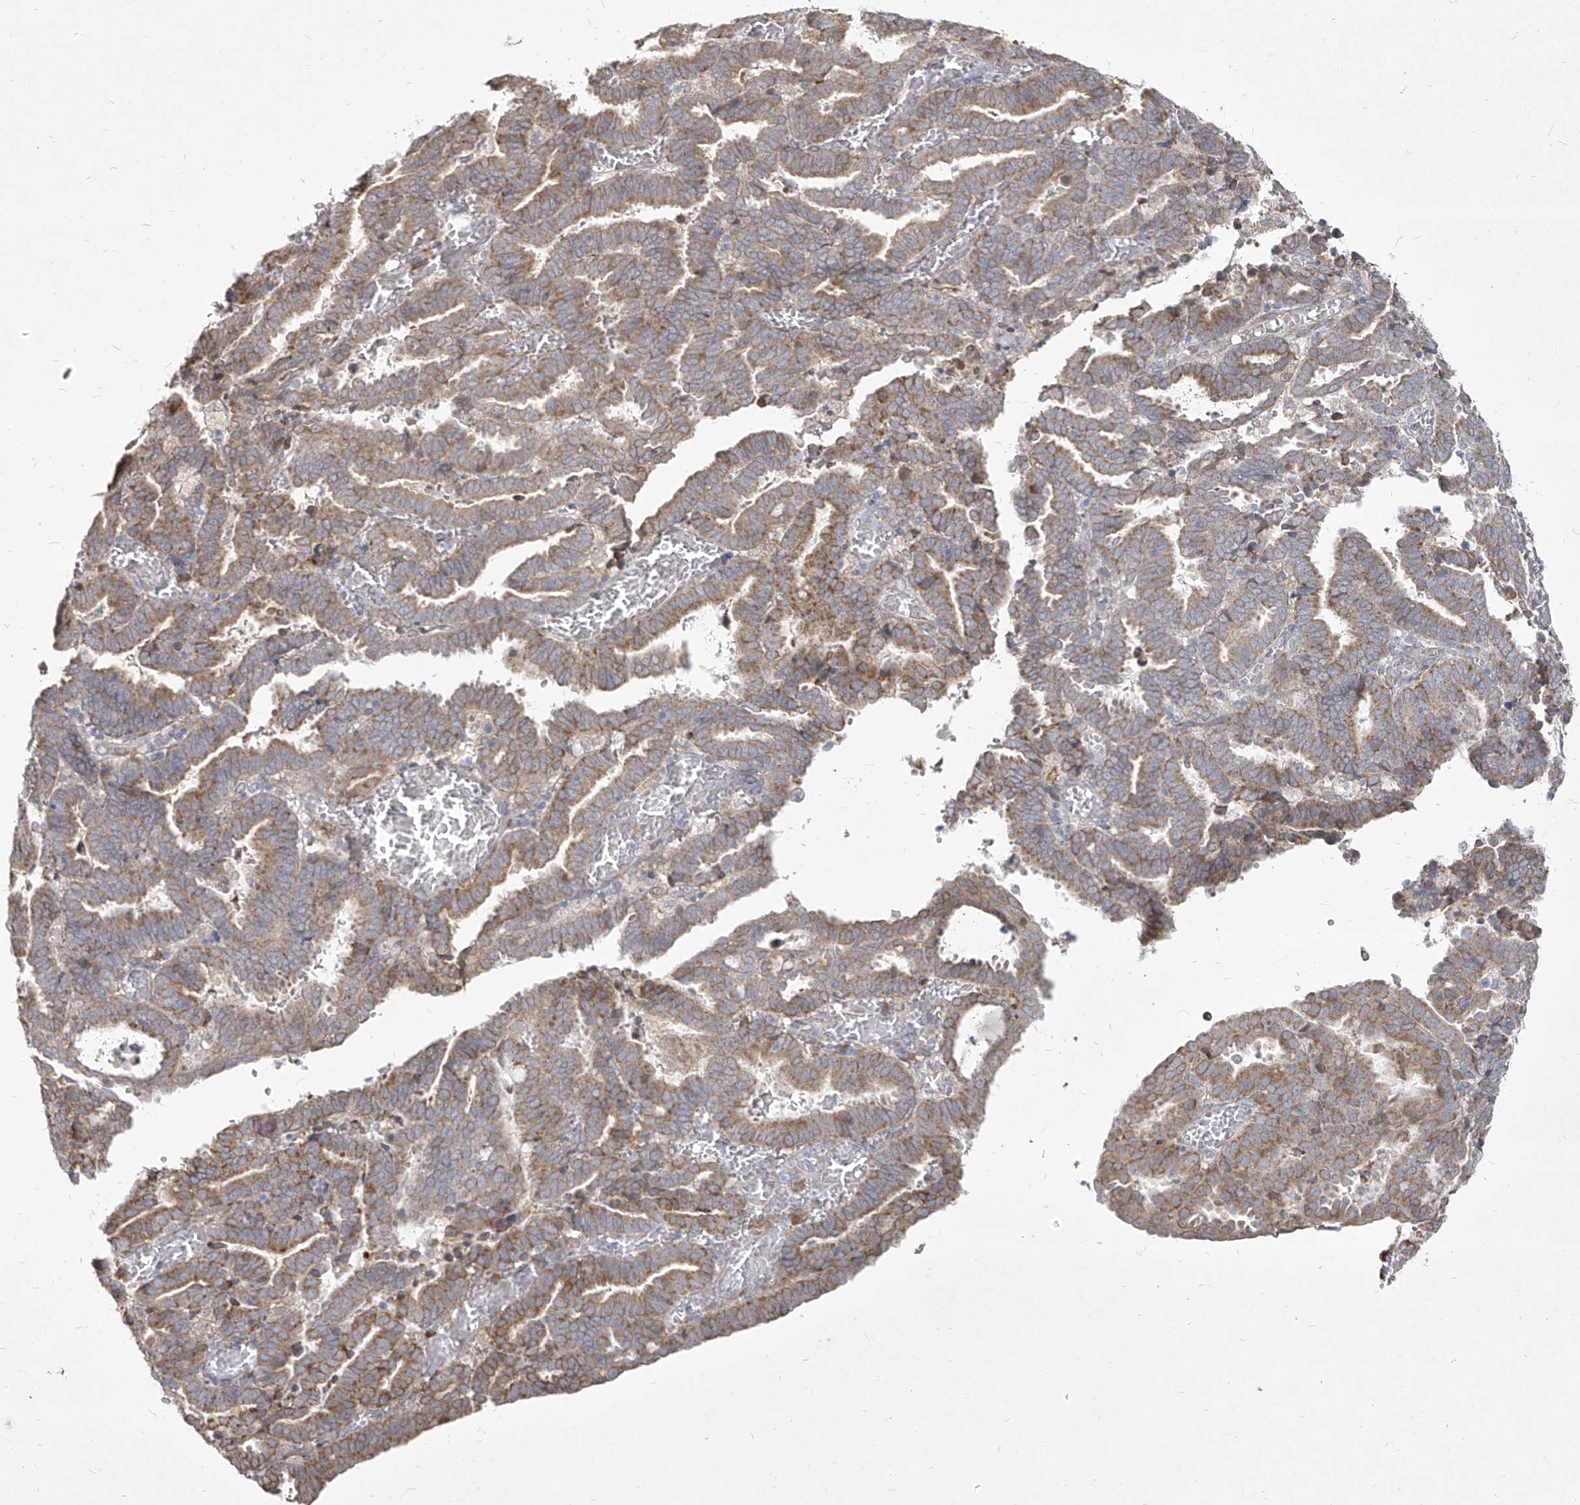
{"staining": {"intensity": "weak", "quantity": "25%-75%", "location": "cytoplasmic/membranous"}, "tissue": "endometrial cancer", "cell_type": "Tumor cells", "image_type": "cancer", "snomed": [{"axis": "morphology", "description": "Adenocarcinoma, NOS"}, {"axis": "topography", "description": "Uterus"}], "caption": "About 25%-75% of tumor cells in adenocarcinoma (endometrial) exhibit weak cytoplasmic/membranous protein positivity as visualized by brown immunohistochemical staining.", "gene": "CD209", "patient": {"sex": "female", "age": 83}}